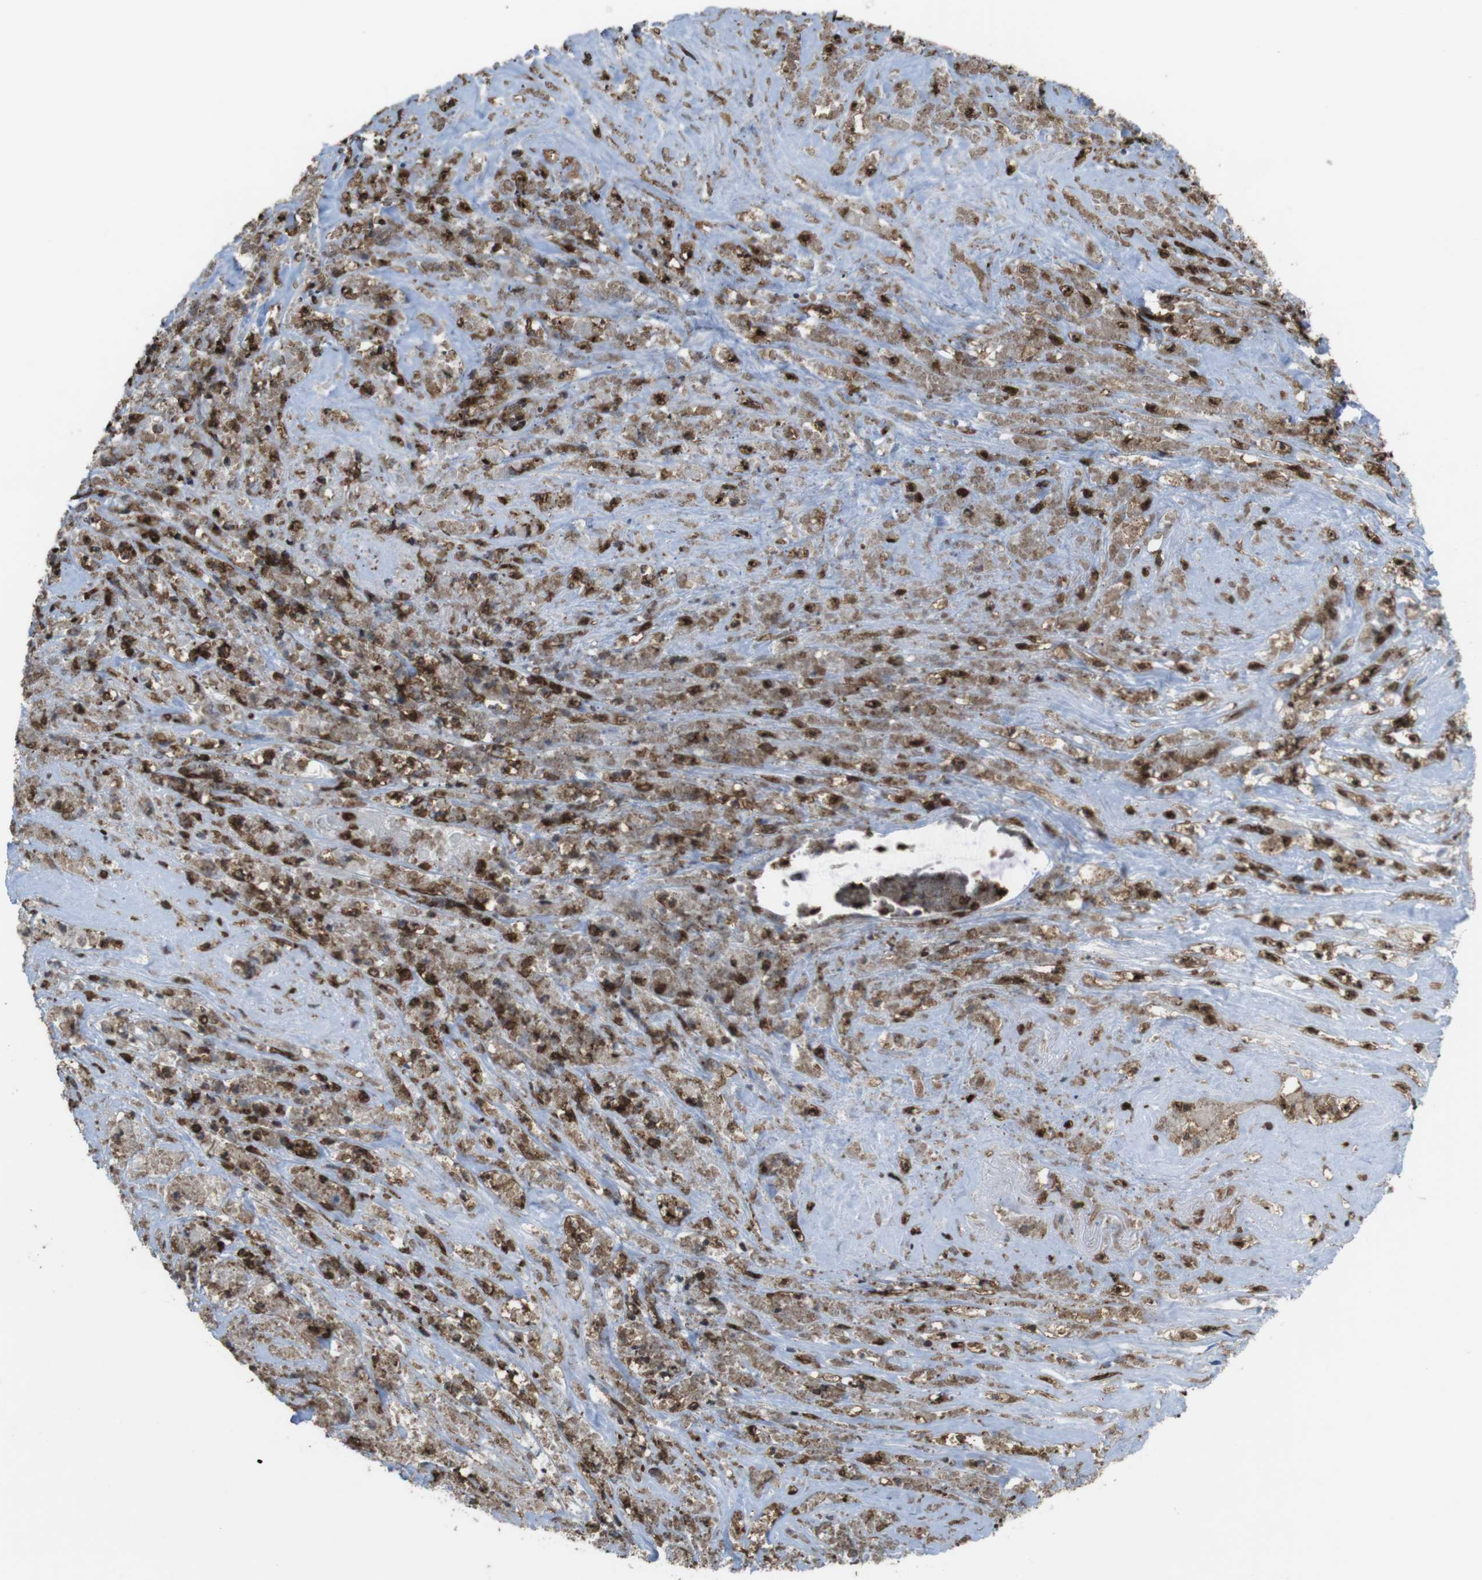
{"staining": {"intensity": "strong", "quantity": ">75%", "location": "cytoplasmic/membranous"}, "tissue": "liver cancer", "cell_type": "Tumor cells", "image_type": "cancer", "snomed": [{"axis": "morphology", "description": "Cholangiocarcinoma"}, {"axis": "topography", "description": "Liver"}], "caption": "IHC photomicrograph of neoplastic tissue: liver cancer (cholangiocarcinoma) stained using immunohistochemistry (IHC) displays high levels of strong protein expression localized specifically in the cytoplasmic/membranous of tumor cells, appearing as a cytoplasmic/membranous brown color.", "gene": "PRKCD", "patient": {"sex": "female", "age": 61}}